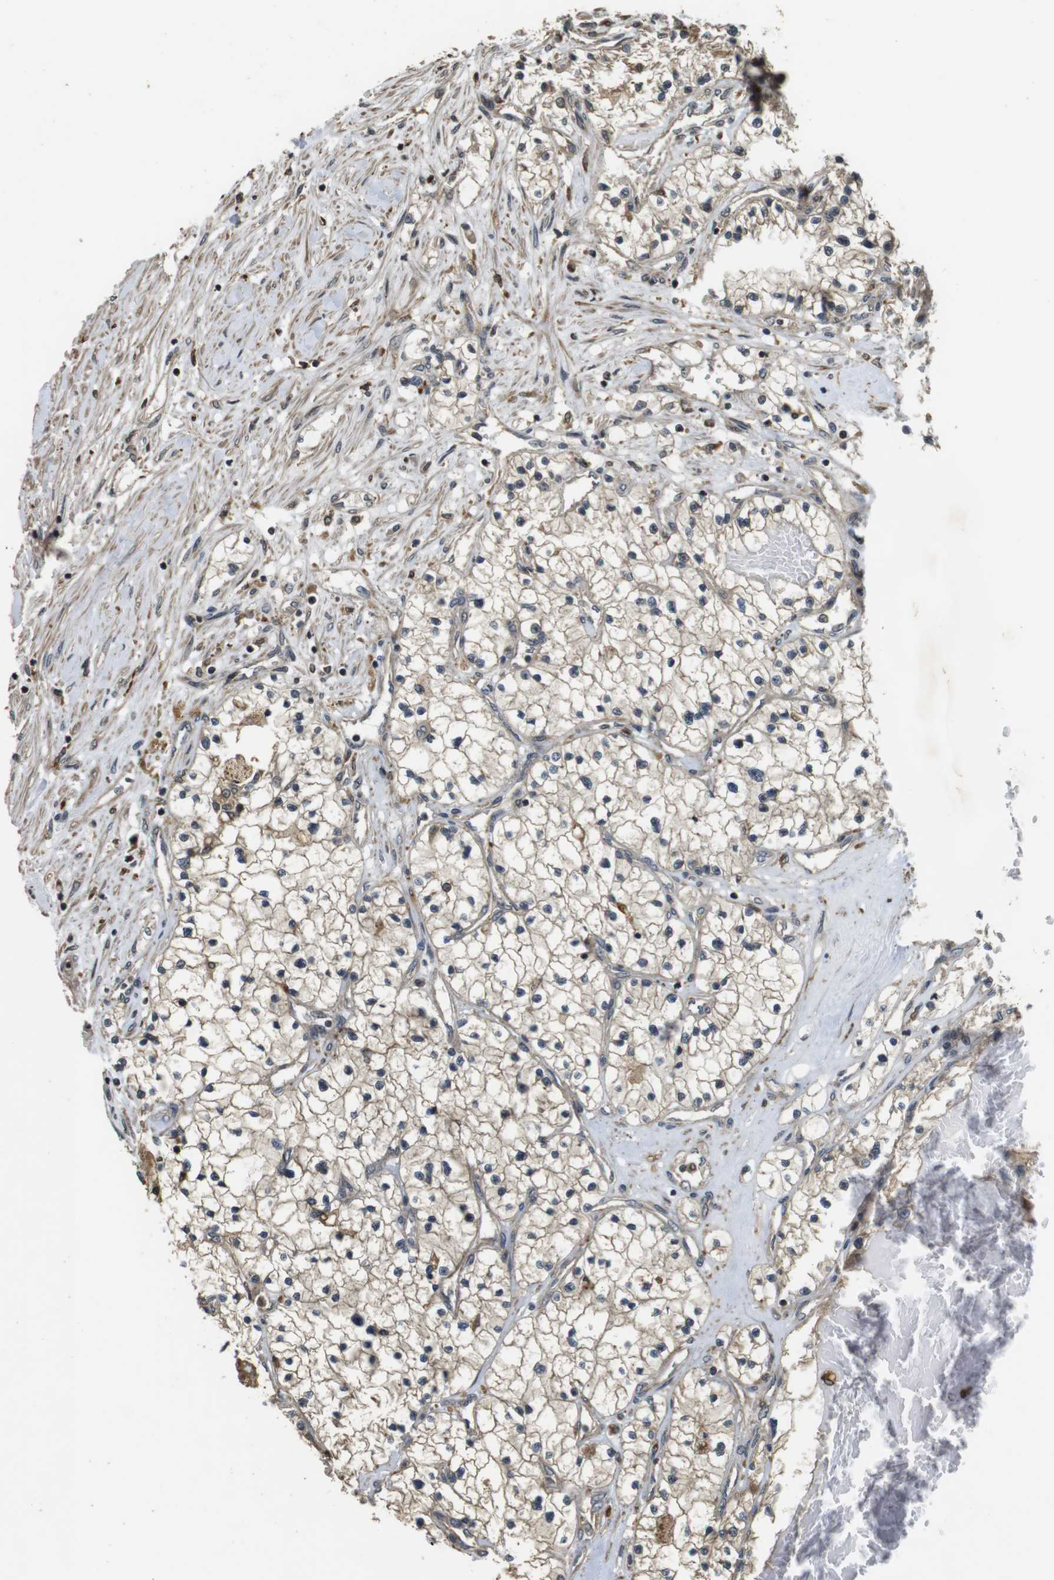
{"staining": {"intensity": "negative", "quantity": "none", "location": "none"}, "tissue": "renal cancer", "cell_type": "Tumor cells", "image_type": "cancer", "snomed": [{"axis": "morphology", "description": "Adenocarcinoma, NOS"}, {"axis": "topography", "description": "Kidney"}], "caption": "There is no significant expression in tumor cells of renal cancer (adenocarcinoma). Nuclei are stained in blue.", "gene": "FZD10", "patient": {"sex": "male", "age": 68}}